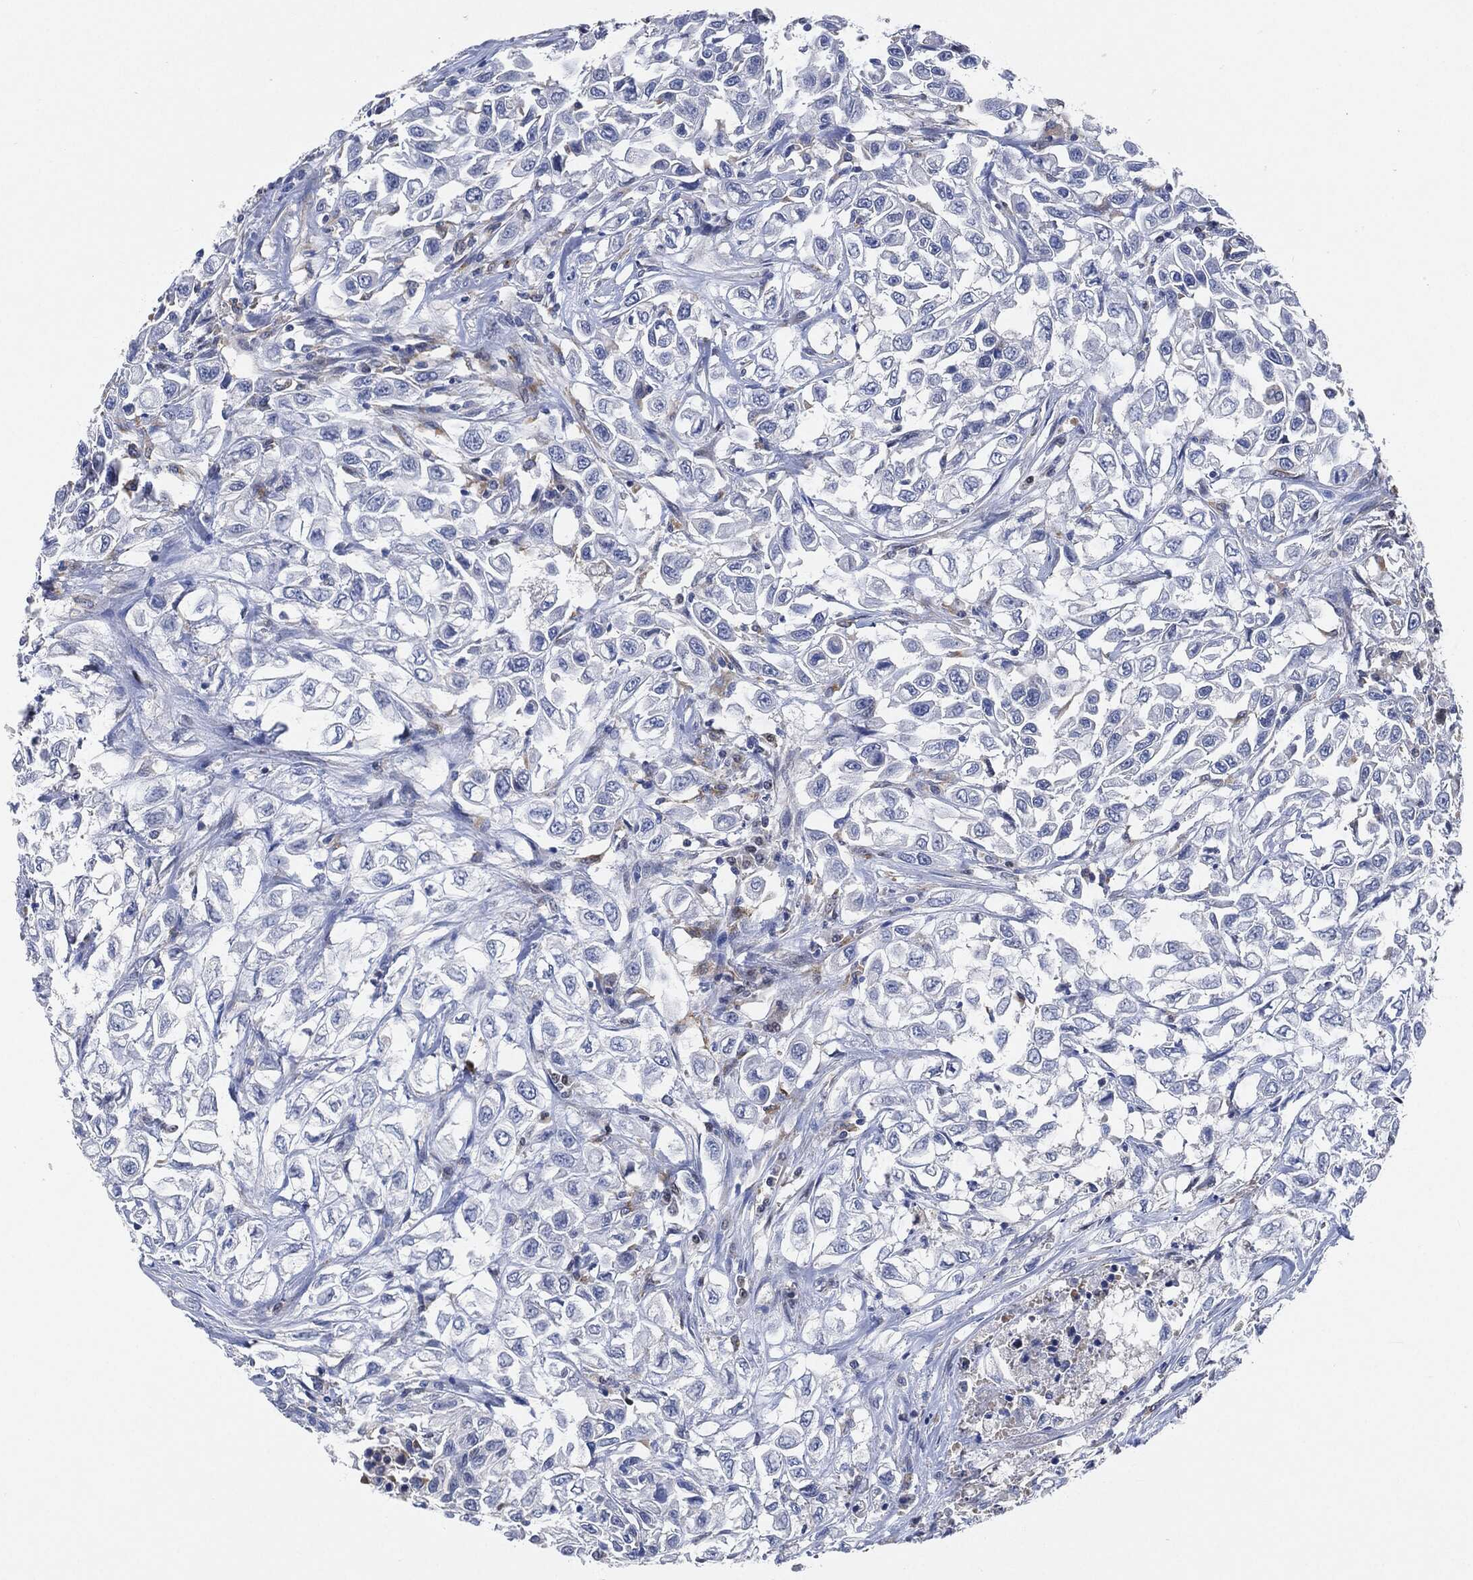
{"staining": {"intensity": "negative", "quantity": "none", "location": "none"}, "tissue": "urothelial cancer", "cell_type": "Tumor cells", "image_type": "cancer", "snomed": [{"axis": "morphology", "description": "Urothelial carcinoma, High grade"}, {"axis": "topography", "description": "Urinary bladder"}], "caption": "Immunohistochemistry (IHC) histopathology image of human urothelial cancer stained for a protein (brown), which reveals no expression in tumor cells.", "gene": "VSIG4", "patient": {"sex": "female", "age": 56}}